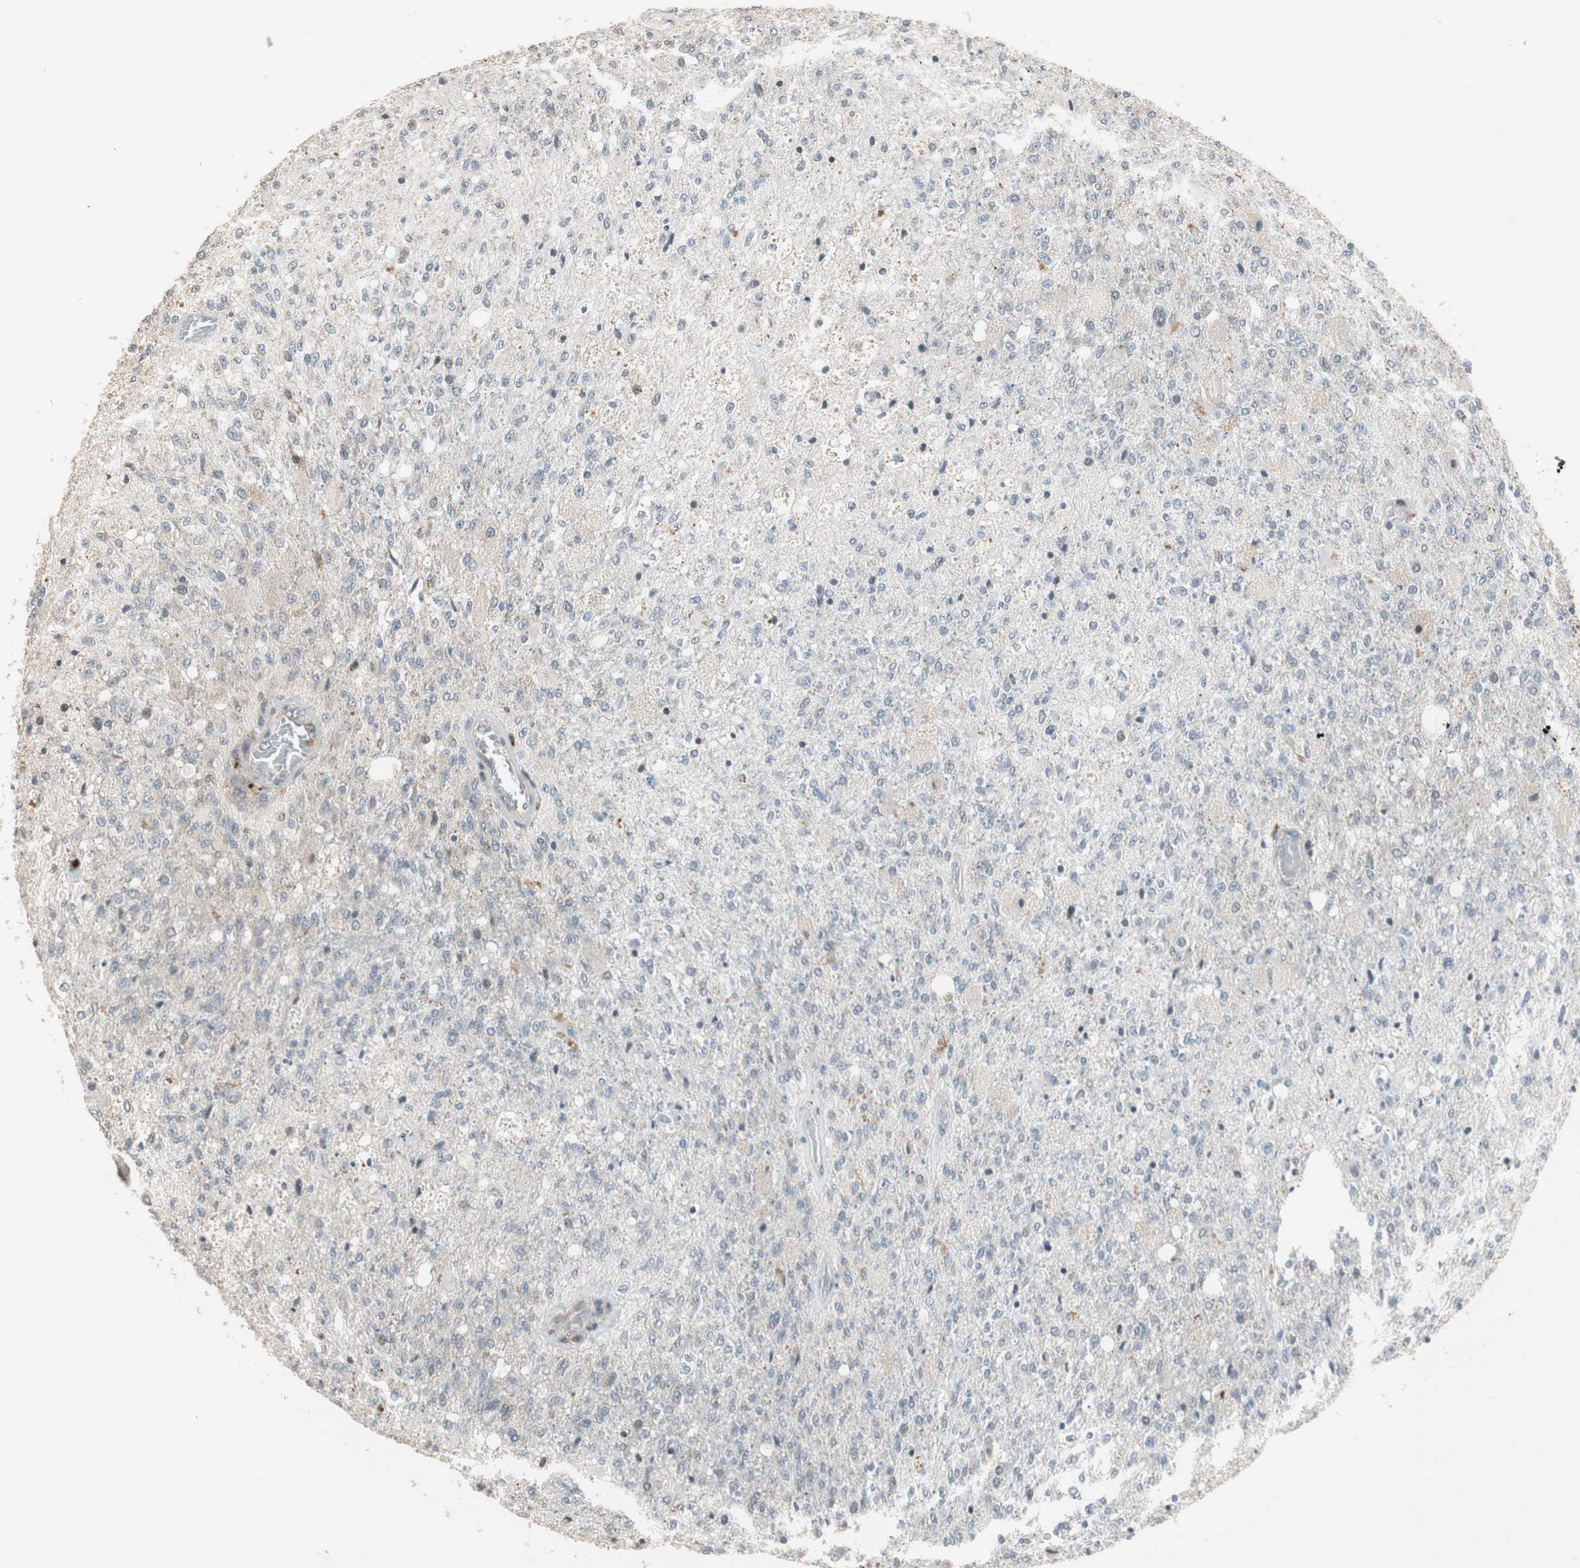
{"staining": {"intensity": "weak", "quantity": "<25%", "location": "cytoplasmic/membranous"}, "tissue": "glioma", "cell_type": "Tumor cells", "image_type": "cancer", "snomed": [{"axis": "morphology", "description": "Normal tissue, NOS"}, {"axis": "morphology", "description": "Glioma, malignant, High grade"}, {"axis": "topography", "description": "Cerebral cortex"}], "caption": "Tumor cells are negative for brown protein staining in glioma. (Brightfield microscopy of DAB (3,3'-diaminobenzidine) immunohistochemistry at high magnification).", "gene": "SNX4", "patient": {"sex": "male", "age": 77}}